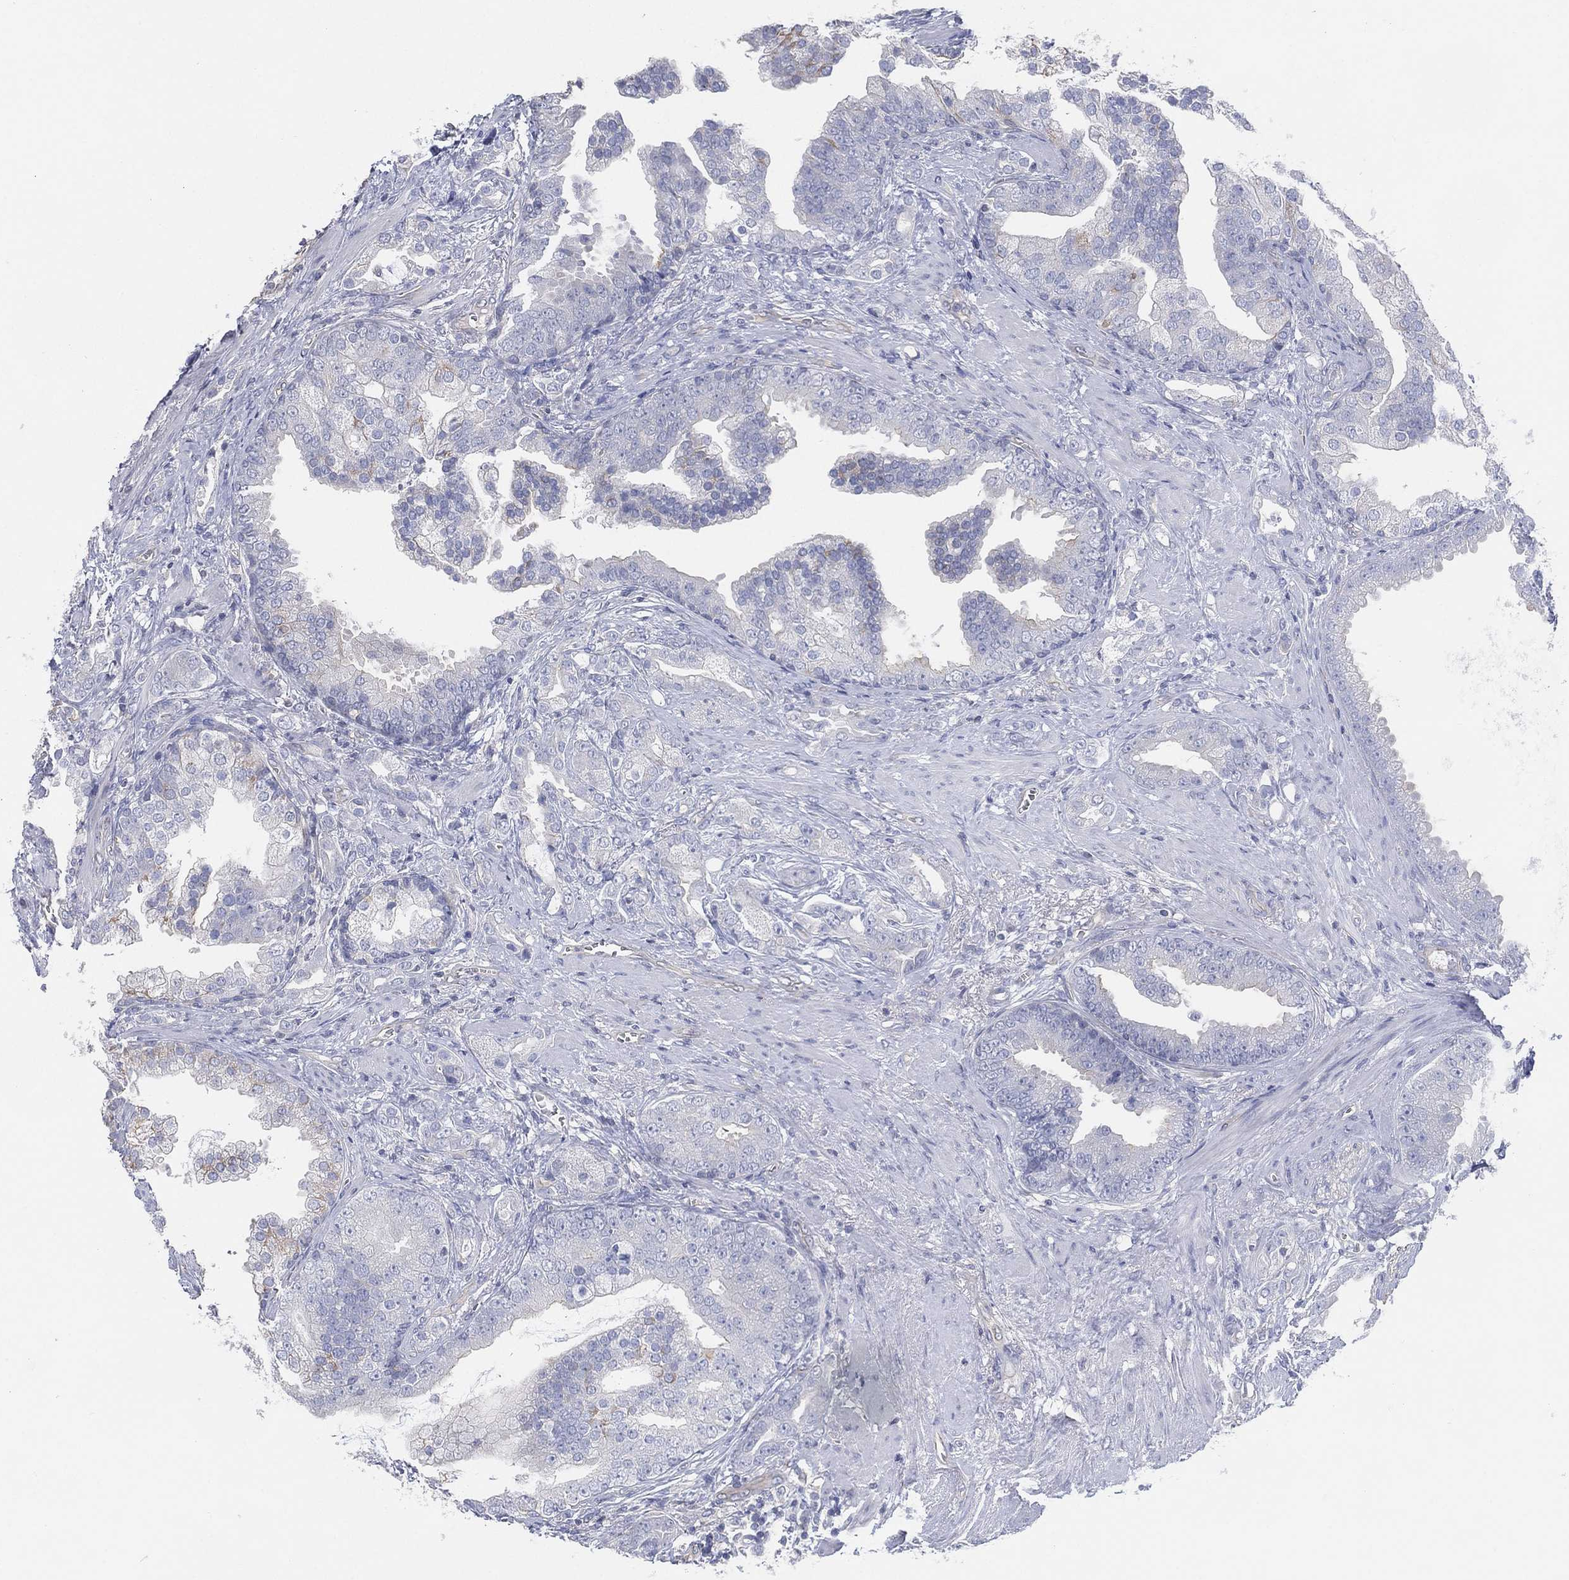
{"staining": {"intensity": "negative", "quantity": "none", "location": "none"}, "tissue": "prostate cancer", "cell_type": "Tumor cells", "image_type": "cancer", "snomed": [{"axis": "morphology", "description": "Adenocarcinoma, NOS"}, {"axis": "topography", "description": "Prostate"}], "caption": "A high-resolution histopathology image shows IHC staining of adenocarcinoma (prostate), which demonstrates no significant positivity in tumor cells. (Brightfield microscopy of DAB IHC at high magnification).", "gene": "CFTR", "patient": {"sex": "male", "age": 57}}